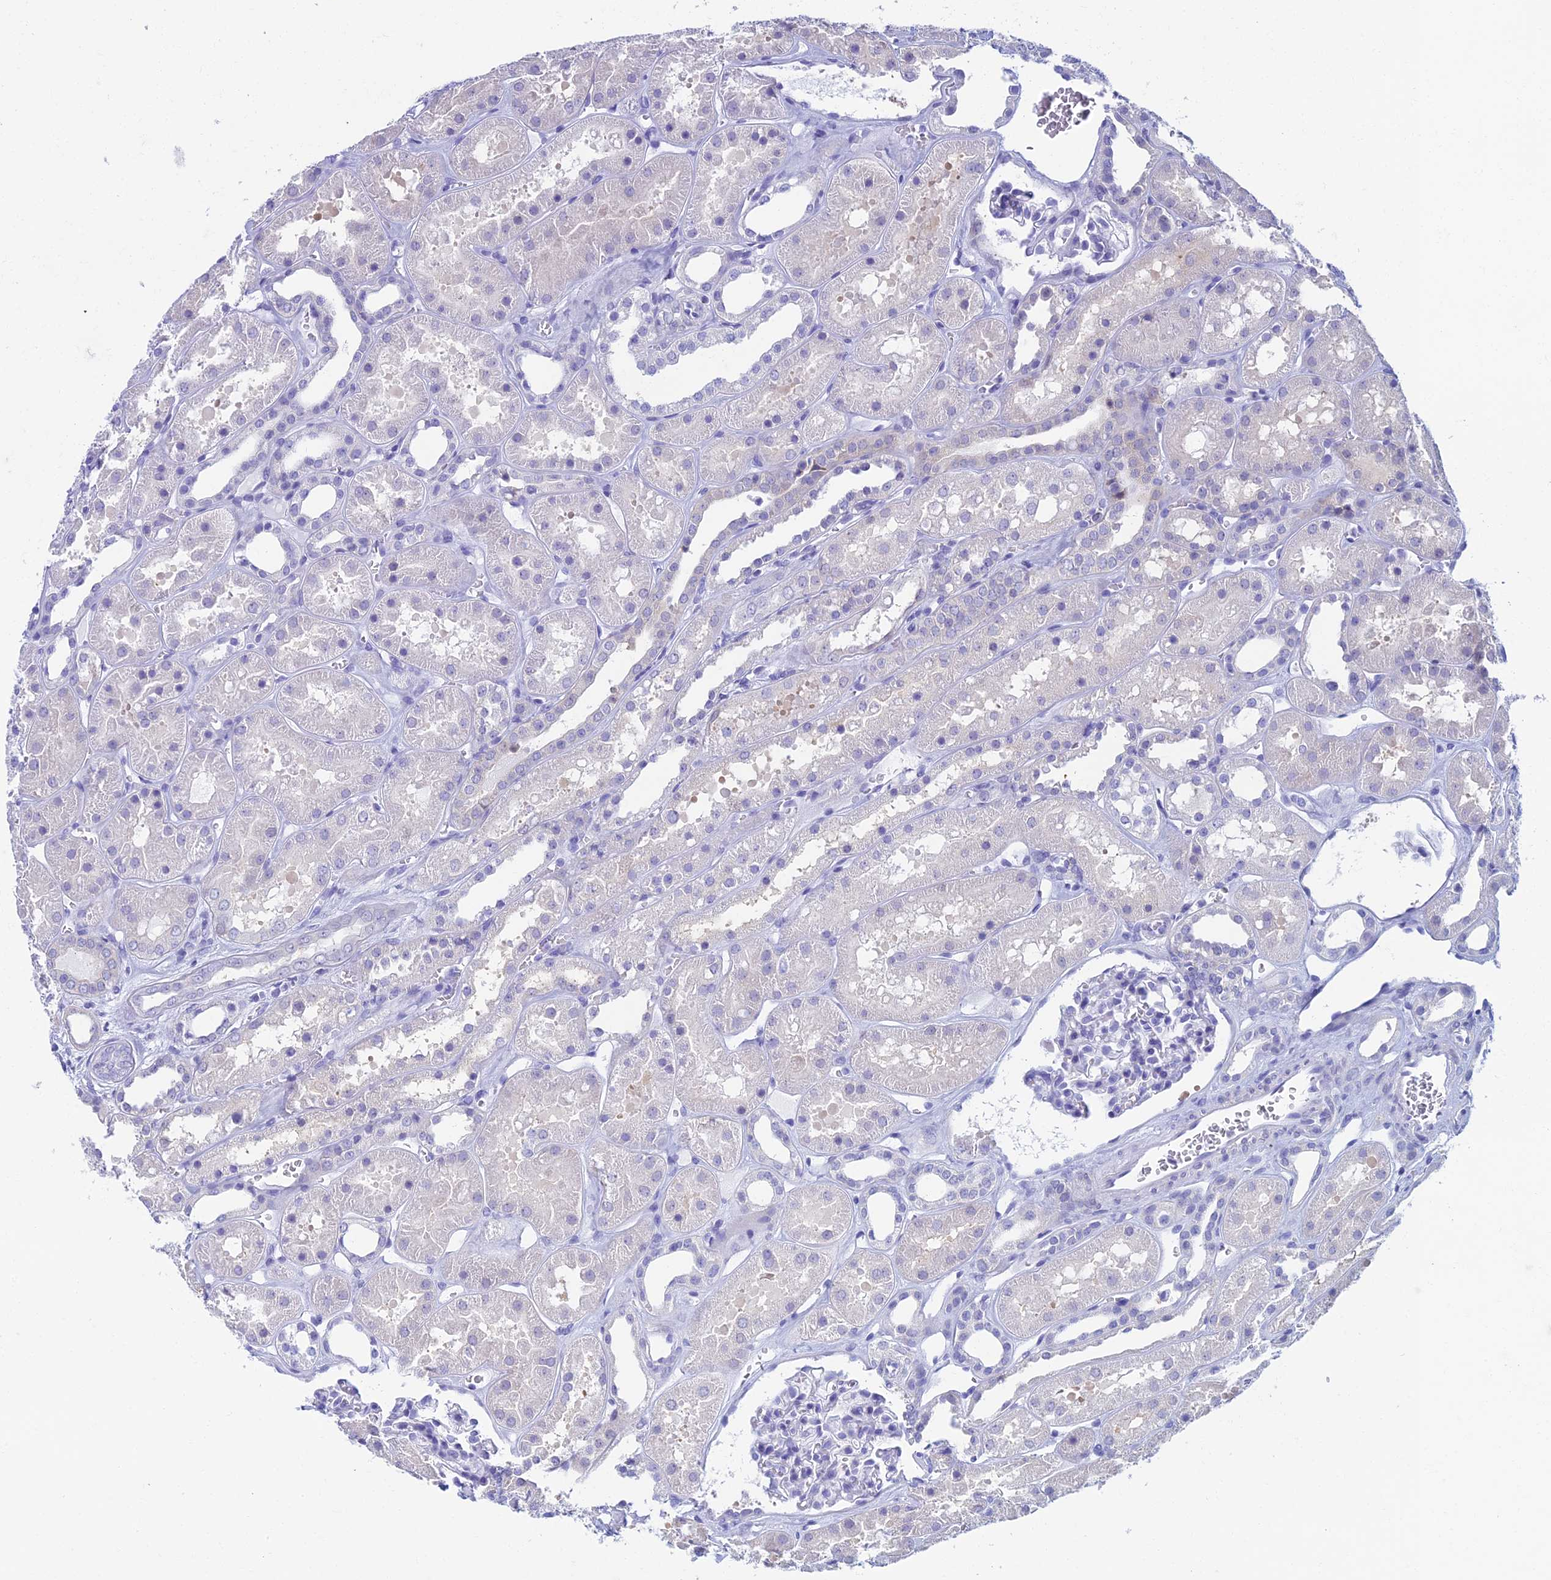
{"staining": {"intensity": "negative", "quantity": "none", "location": "none"}, "tissue": "kidney", "cell_type": "Cells in glomeruli", "image_type": "normal", "snomed": [{"axis": "morphology", "description": "Normal tissue, NOS"}, {"axis": "topography", "description": "Kidney"}], "caption": "Image shows no protein staining in cells in glomeruli of normal kidney. The staining is performed using DAB (3,3'-diaminobenzidine) brown chromogen with nuclei counter-stained in using hematoxylin.", "gene": "KCNK17", "patient": {"sex": "female", "age": 41}}